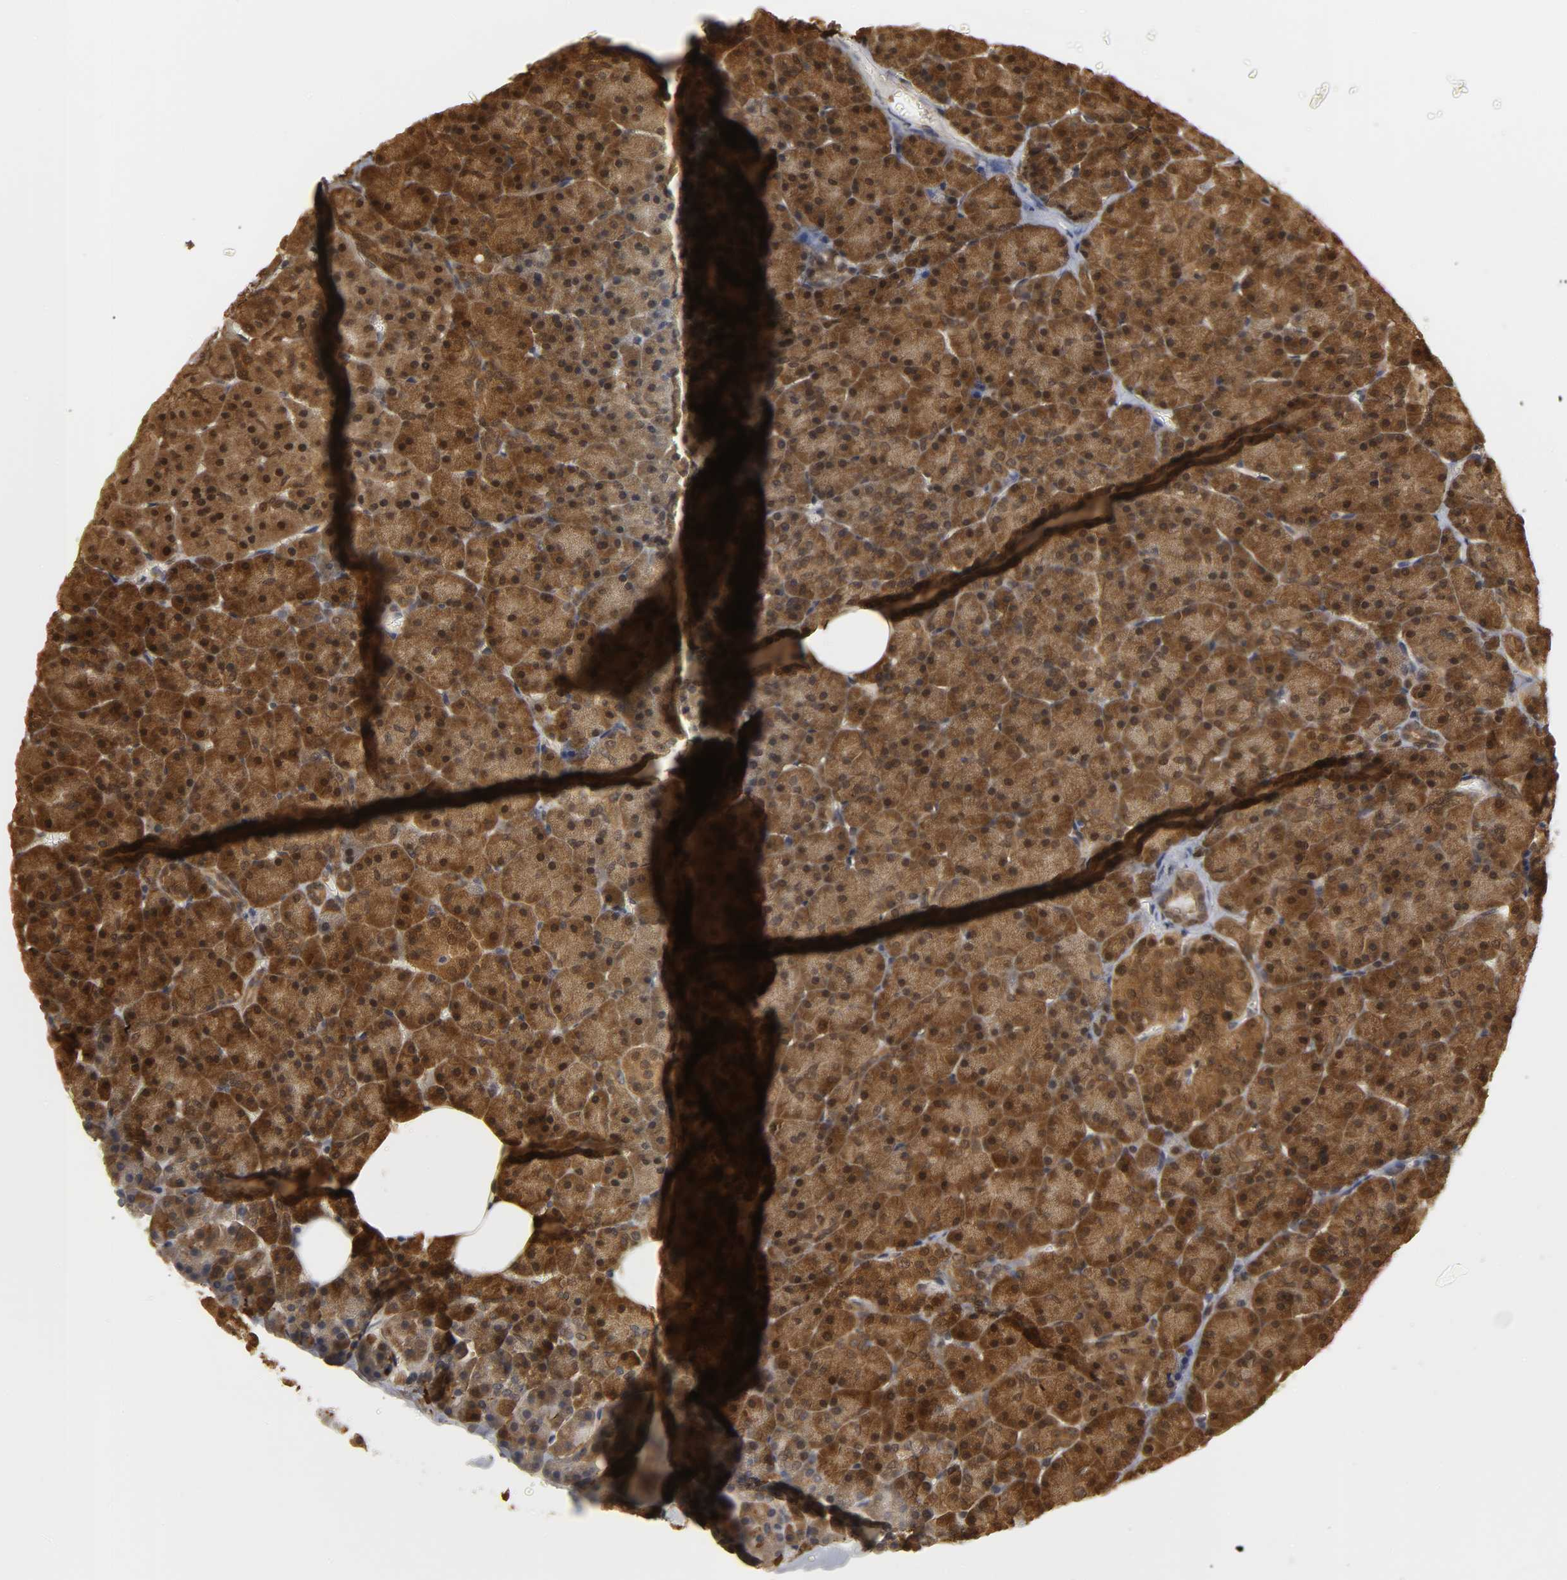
{"staining": {"intensity": "strong", "quantity": ">75%", "location": "cytoplasmic/membranous,nuclear"}, "tissue": "pancreas", "cell_type": "Exocrine glandular cells", "image_type": "normal", "snomed": [{"axis": "morphology", "description": "Normal tissue, NOS"}, {"axis": "topography", "description": "Pancreas"}], "caption": "Protein staining of normal pancreas demonstrates strong cytoplasmic/membranous,nuclear positivity in approximately >75% of exocrine glandular cells. Using DAB (brown) and hematoxylin (blue) stains, captured at high magnification using brightfield microscopy.", "gene": "PARK7", "patient": {"sex": "female", "age": 35}}